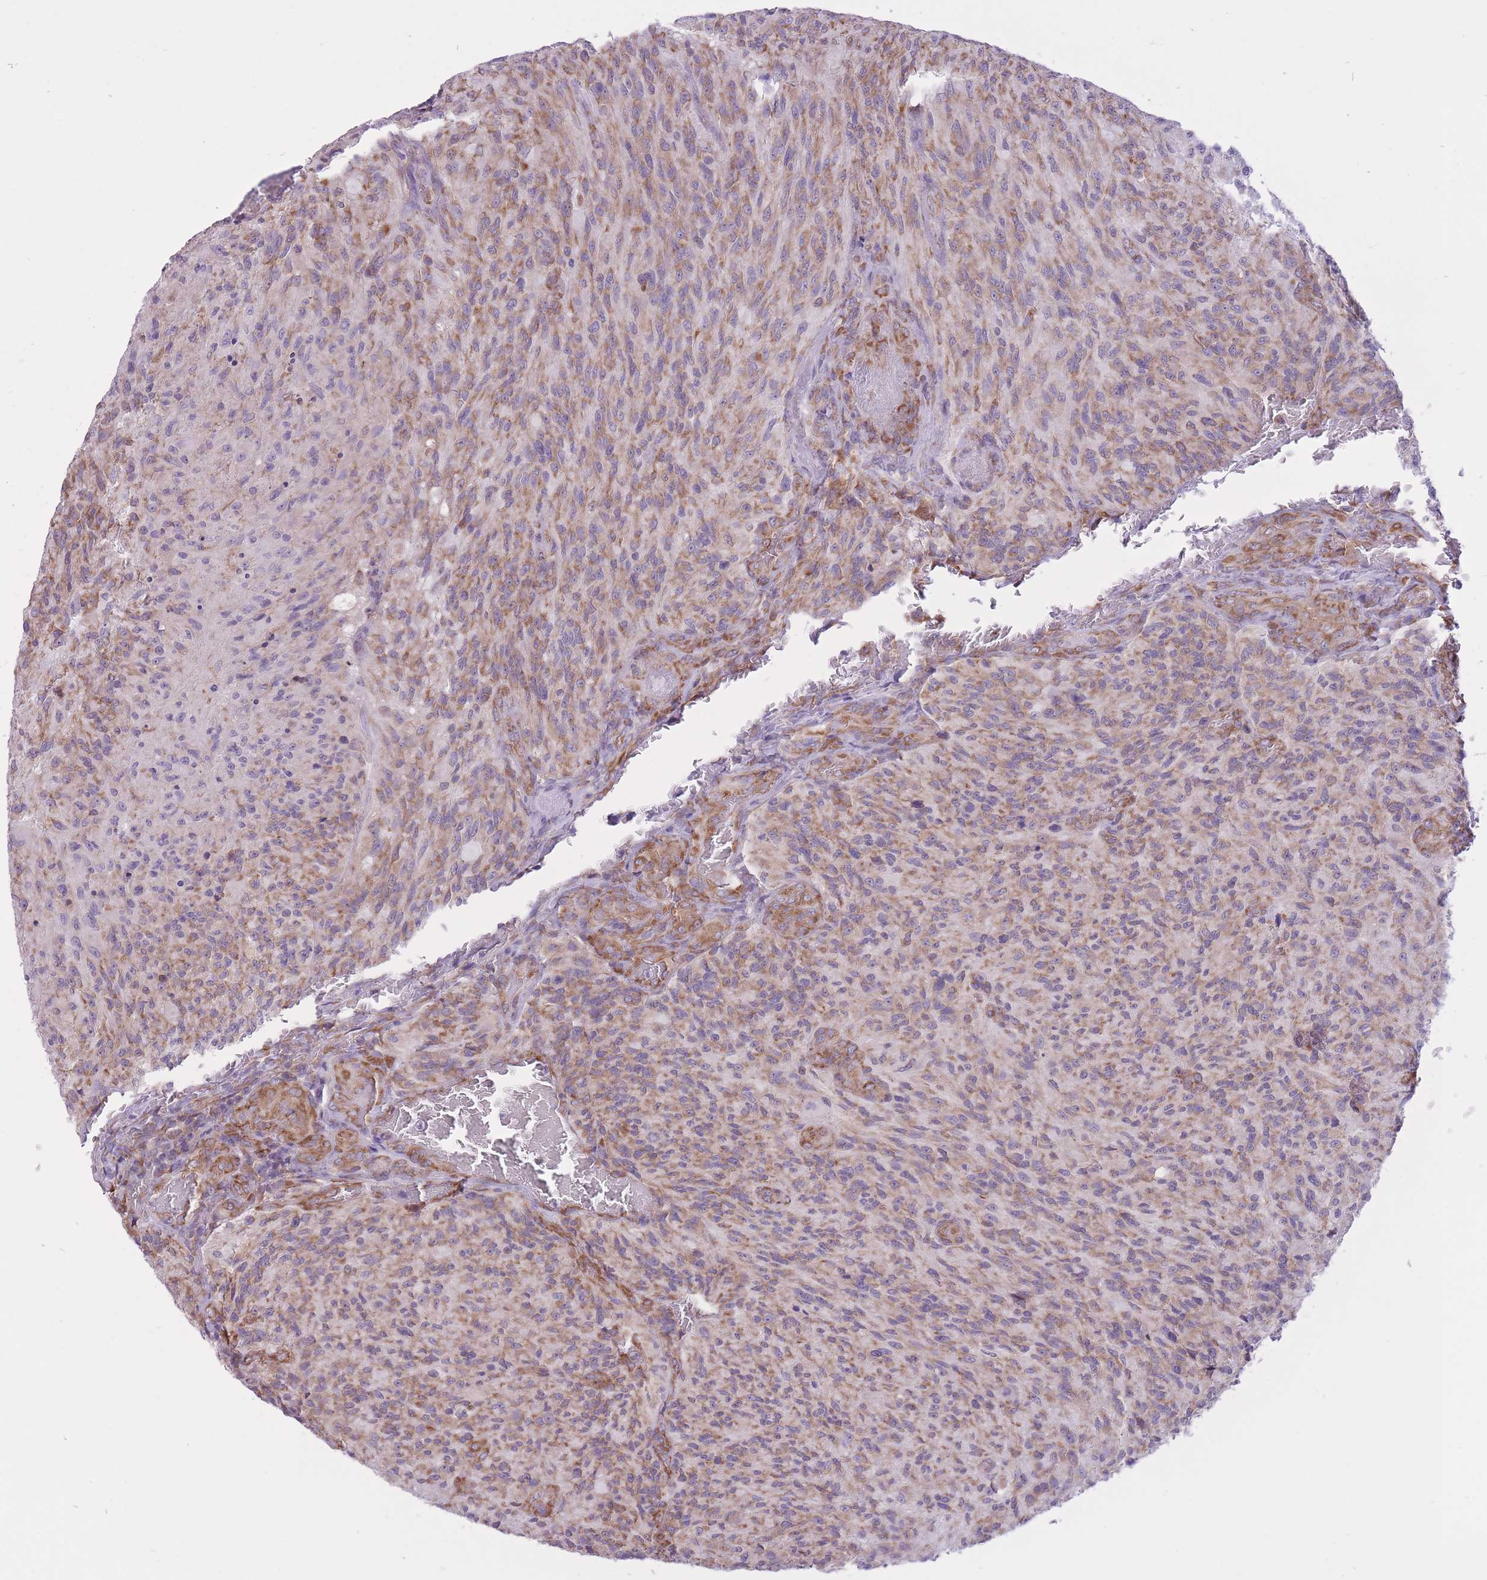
{"staining": {"intensity": "moderate", "quantity": "25%-75%", "location": "cytoplasmic/membranous"}, "tissue": "glioma", "cell_type": "Tumor cells", "image_type": "cancer", "snomed": [{"axis": "morphology", "description": "Normal tissue, NOS"}, {"axis": "morphology", "description": "Glioma, malignant, High grade"}, {"axis": "topography", "description": "Cerebral cortex"}], "caption": "There is medium levels of moderate cytoplasmic/membranous expression in tumor cells of glioma, as demonstrated by immunohistochemical staining (brown color).", "gene": "ZNF501", "patient": {"sex": "male", "age": 56}}